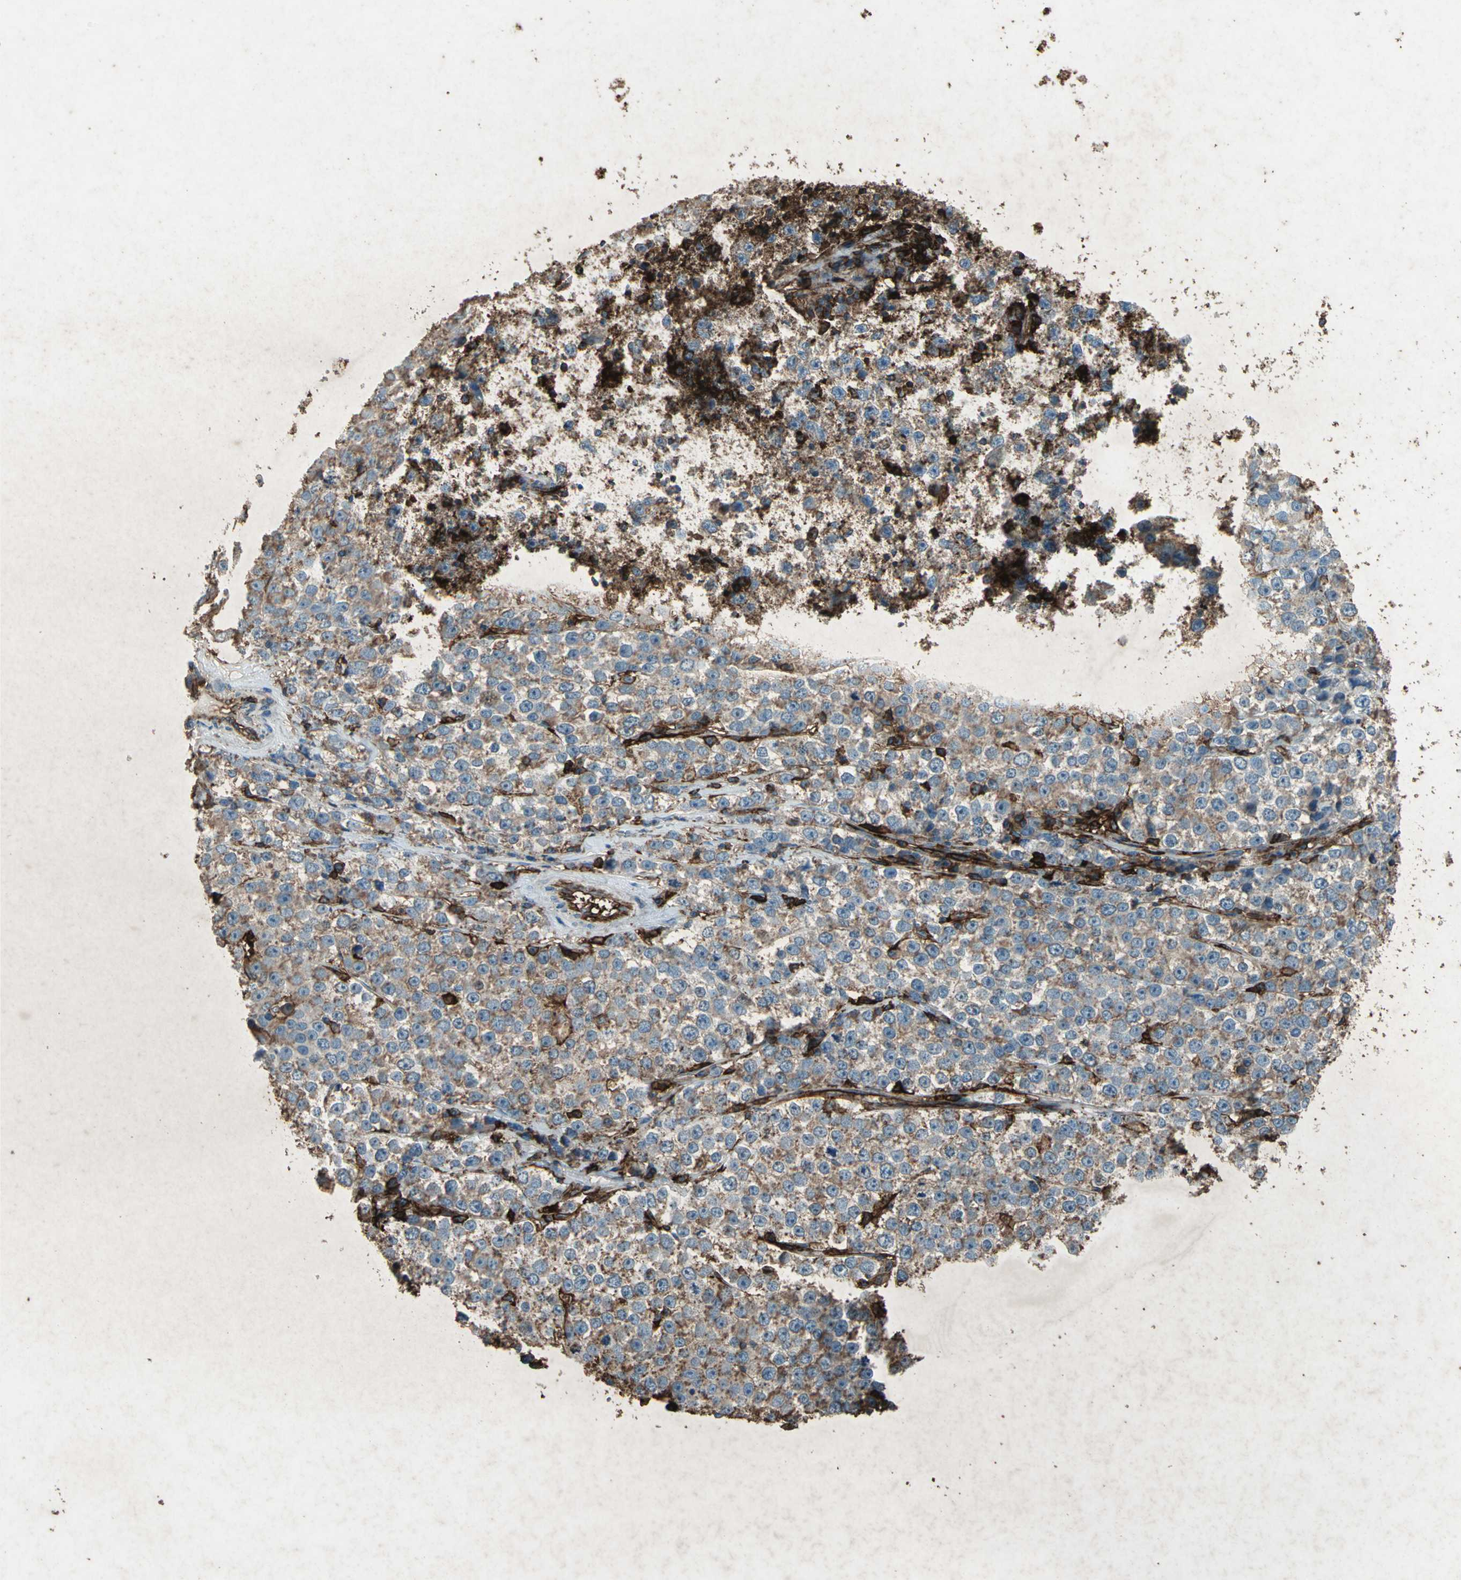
{"staining": {"intensity": "weak", "quantity": ">75%", "location": "cytoplasmic/membranous"}, "tissue": "testis cancer", "cell_type": "Tumor cells", "image_type": "cancer", "snomed": [{"axis": "morphology", "description": "Seminoma, NOS"}, {"axis": "morphology", "description": "Carcinoma, Embryonal, NOS"}, {"axis": "topography", "description": "Testis"}], "caption": "Testis seminoma tissue exhibits weak cytoplasmic/membranous staining in about >75% of tumor cells, visualized by immunohistochemistry.", "gene": "CCR6", "patient": {"sex": "male", "age": 52}}